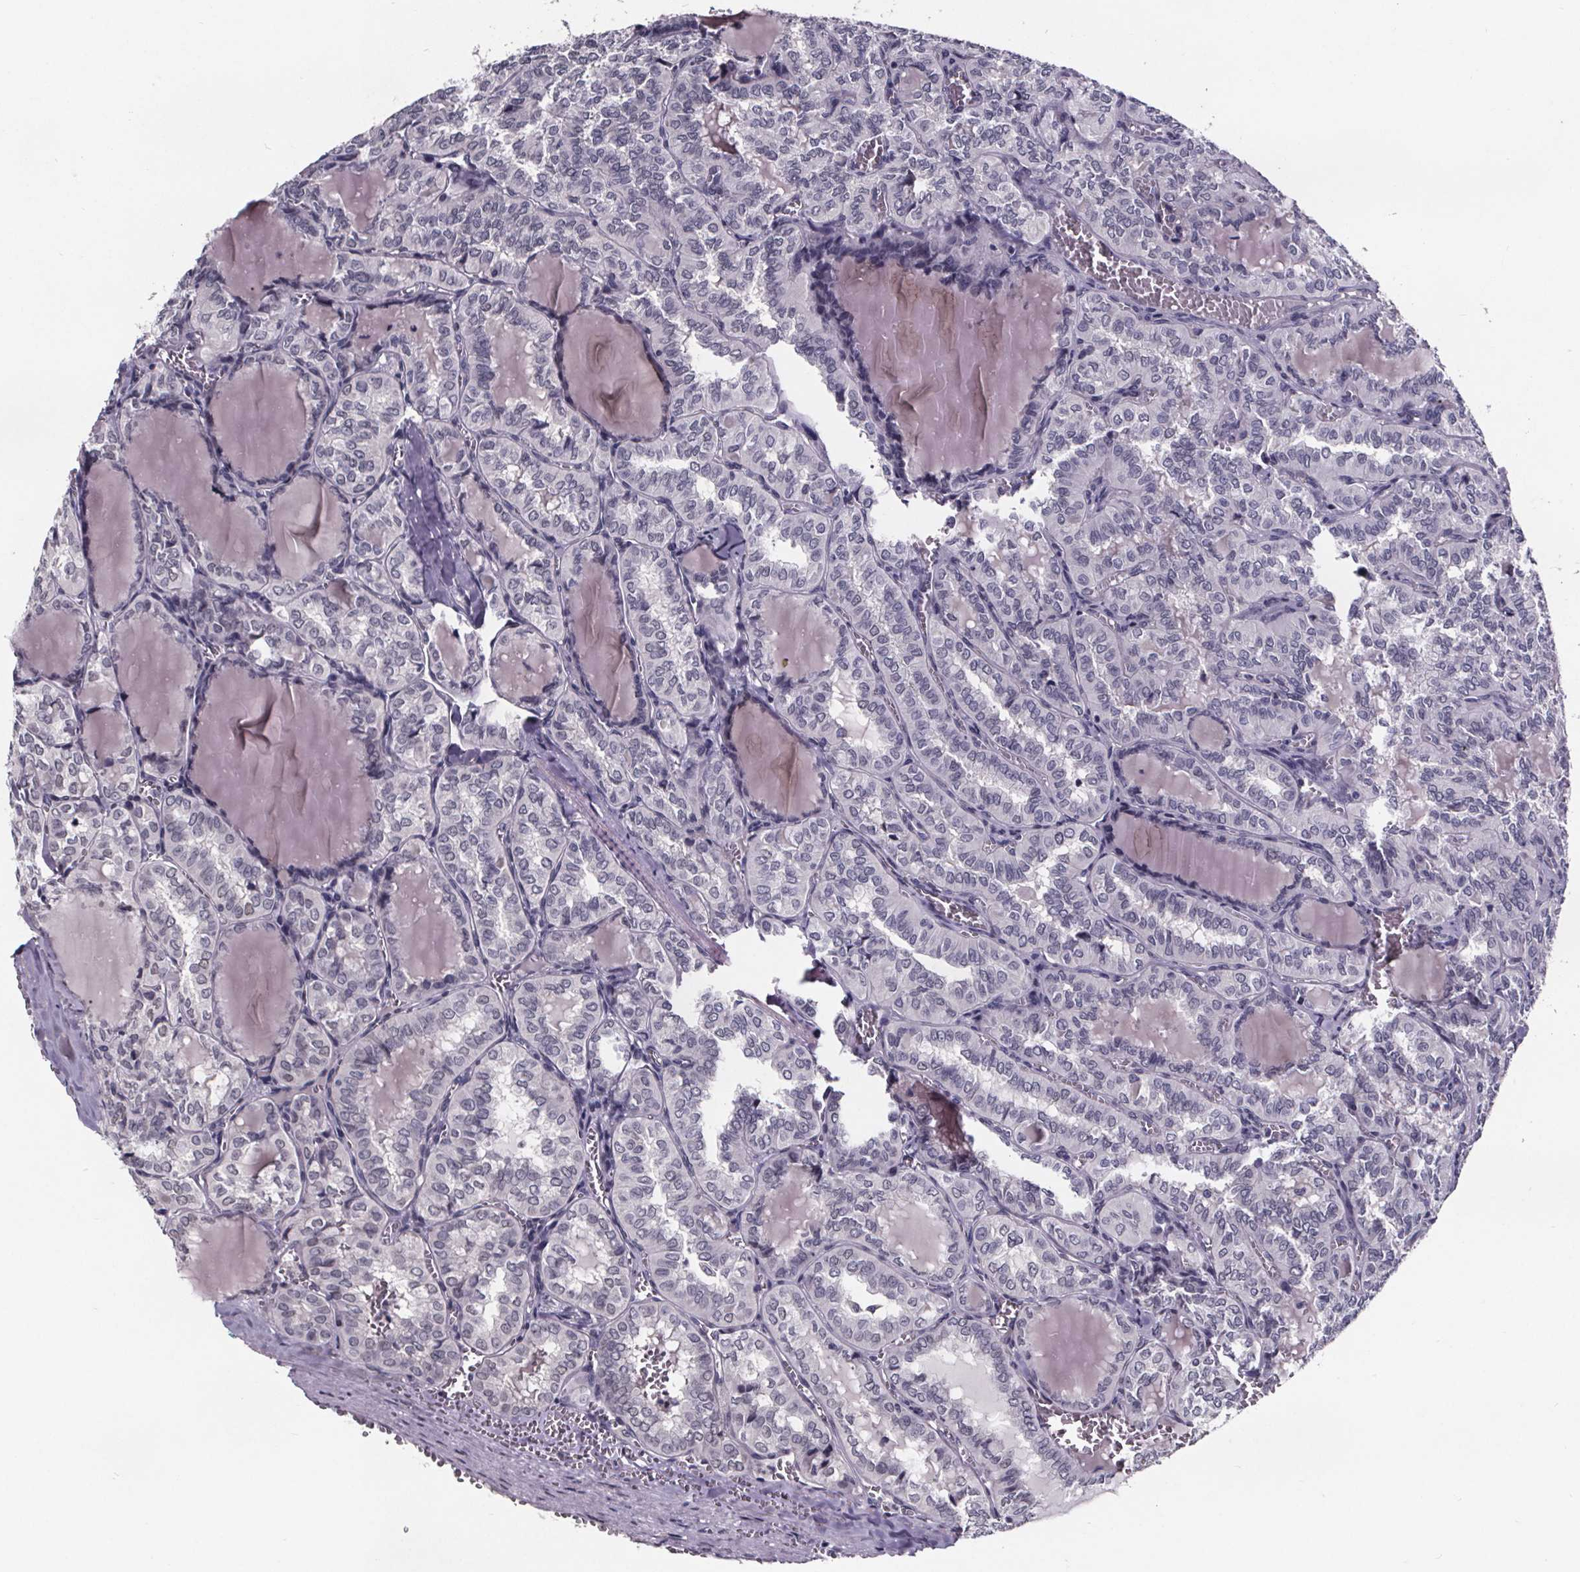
{"staining": {"intensity": "negative", "quantity": "none", "location": "none"}, "tissue": "thyroid cancer", "cell_type": "Tumor cells", "image_type": "cancer", "snomed": [{"axis": "morphology", "description": "Papillary adenocarcinoma, NOS"}, {"axis": "topography", "description": "Thyroid gland"}], "caption": "Papillary adenocarcinoma (thyroid) was stained to show a protein in brown. There is no significant staining in tumor cells.", "gene": "AR", "patient": {"sex": "female", "age": 41}}